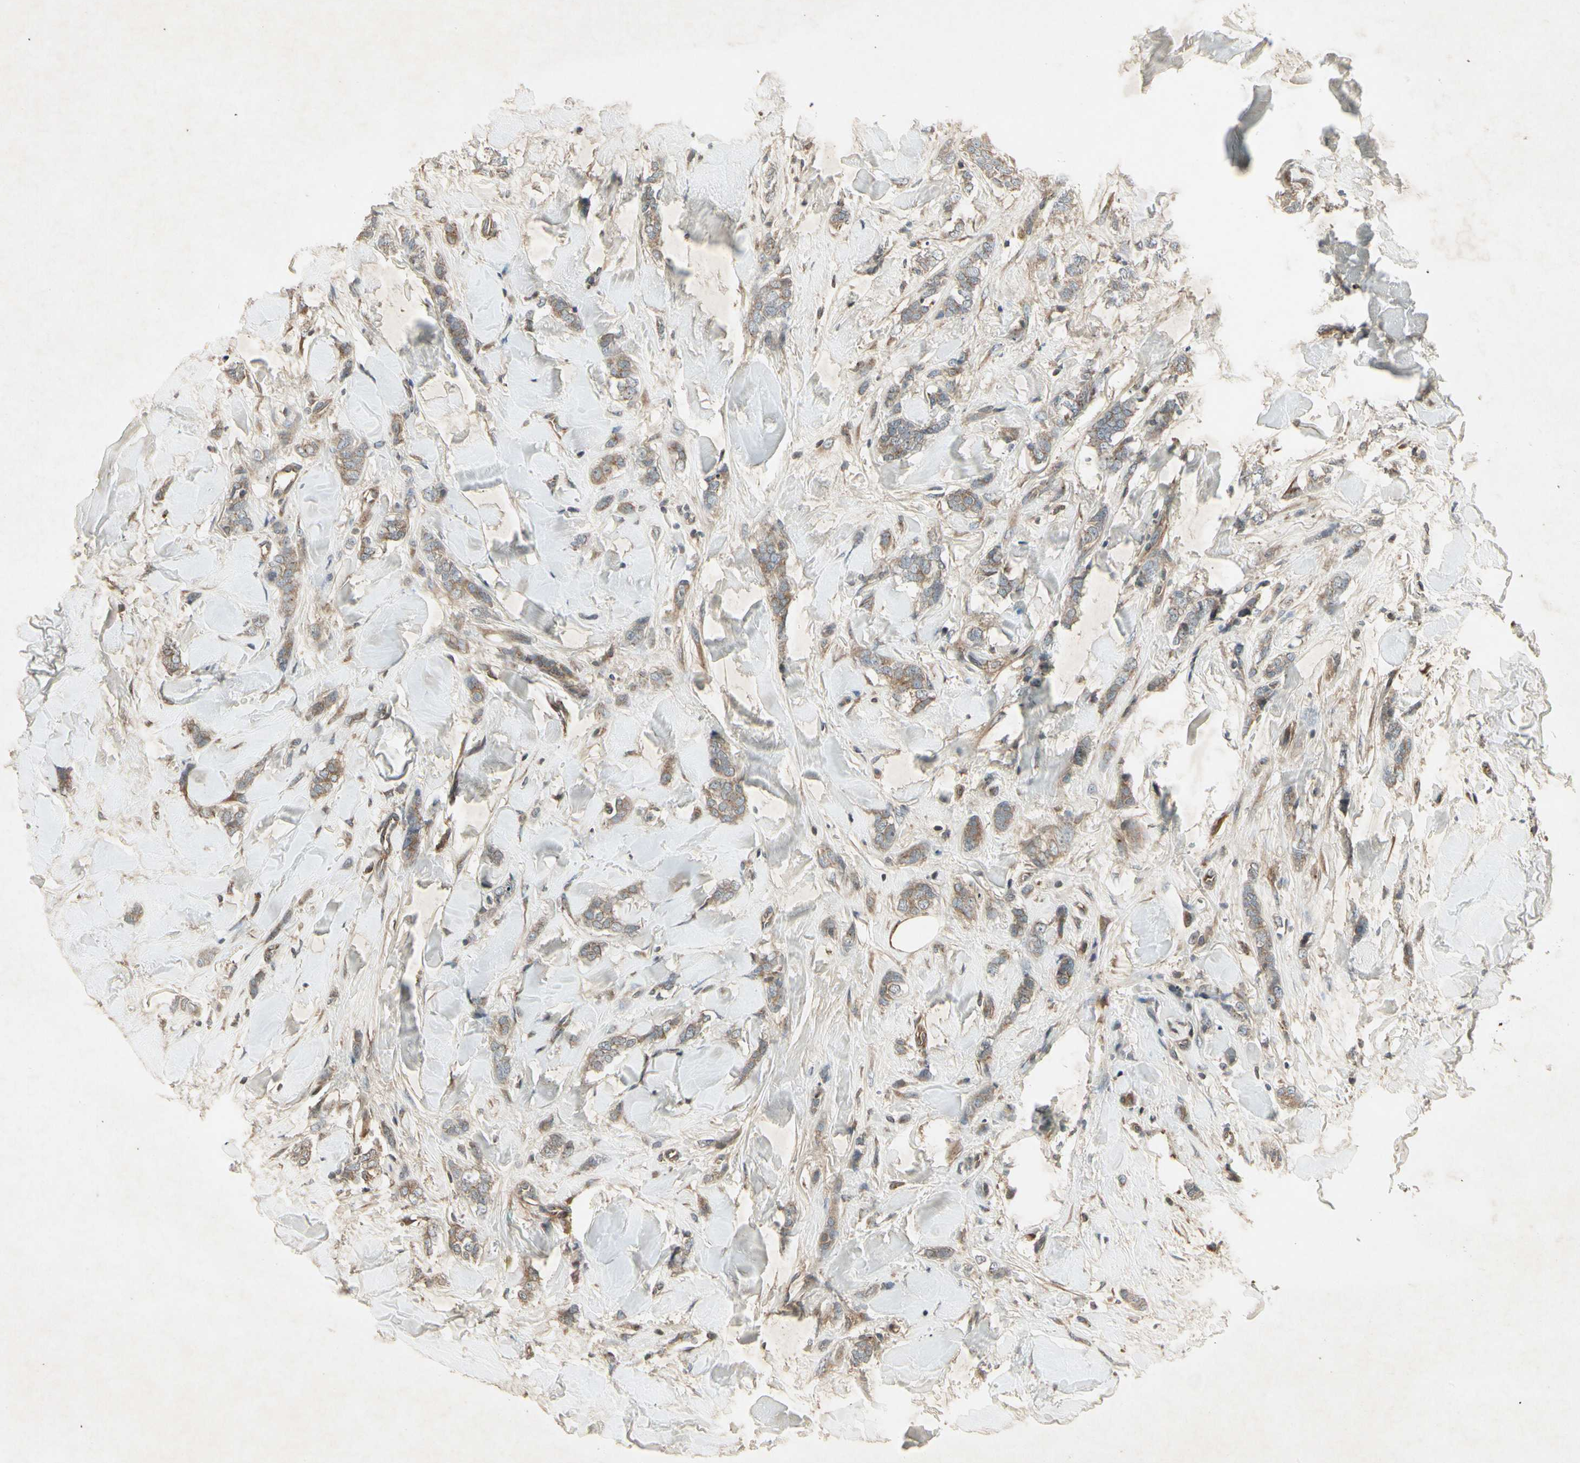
{"staining": {"intensity": "weak", "quantity": ">75%", "location": "cytoplasmic/membranous"}, "tissue": "breast cancer", "cell_type": "Tumor cells", "image_type": "cancer", "snomed": [{"axis": "morphology", "description": "Lobular carcinoma"}, {"axis": "topography", "description": "Skin"}, {"axis": "topography", "description": "Breast"}], "caption": "Protein expression by IHC demonstrates weak cytoplasmic/membranous positivity in approximately >75% of tumor cells in breast cancer.", "gene": "TEK", "patient": {"sex": "female", "age": 46}}